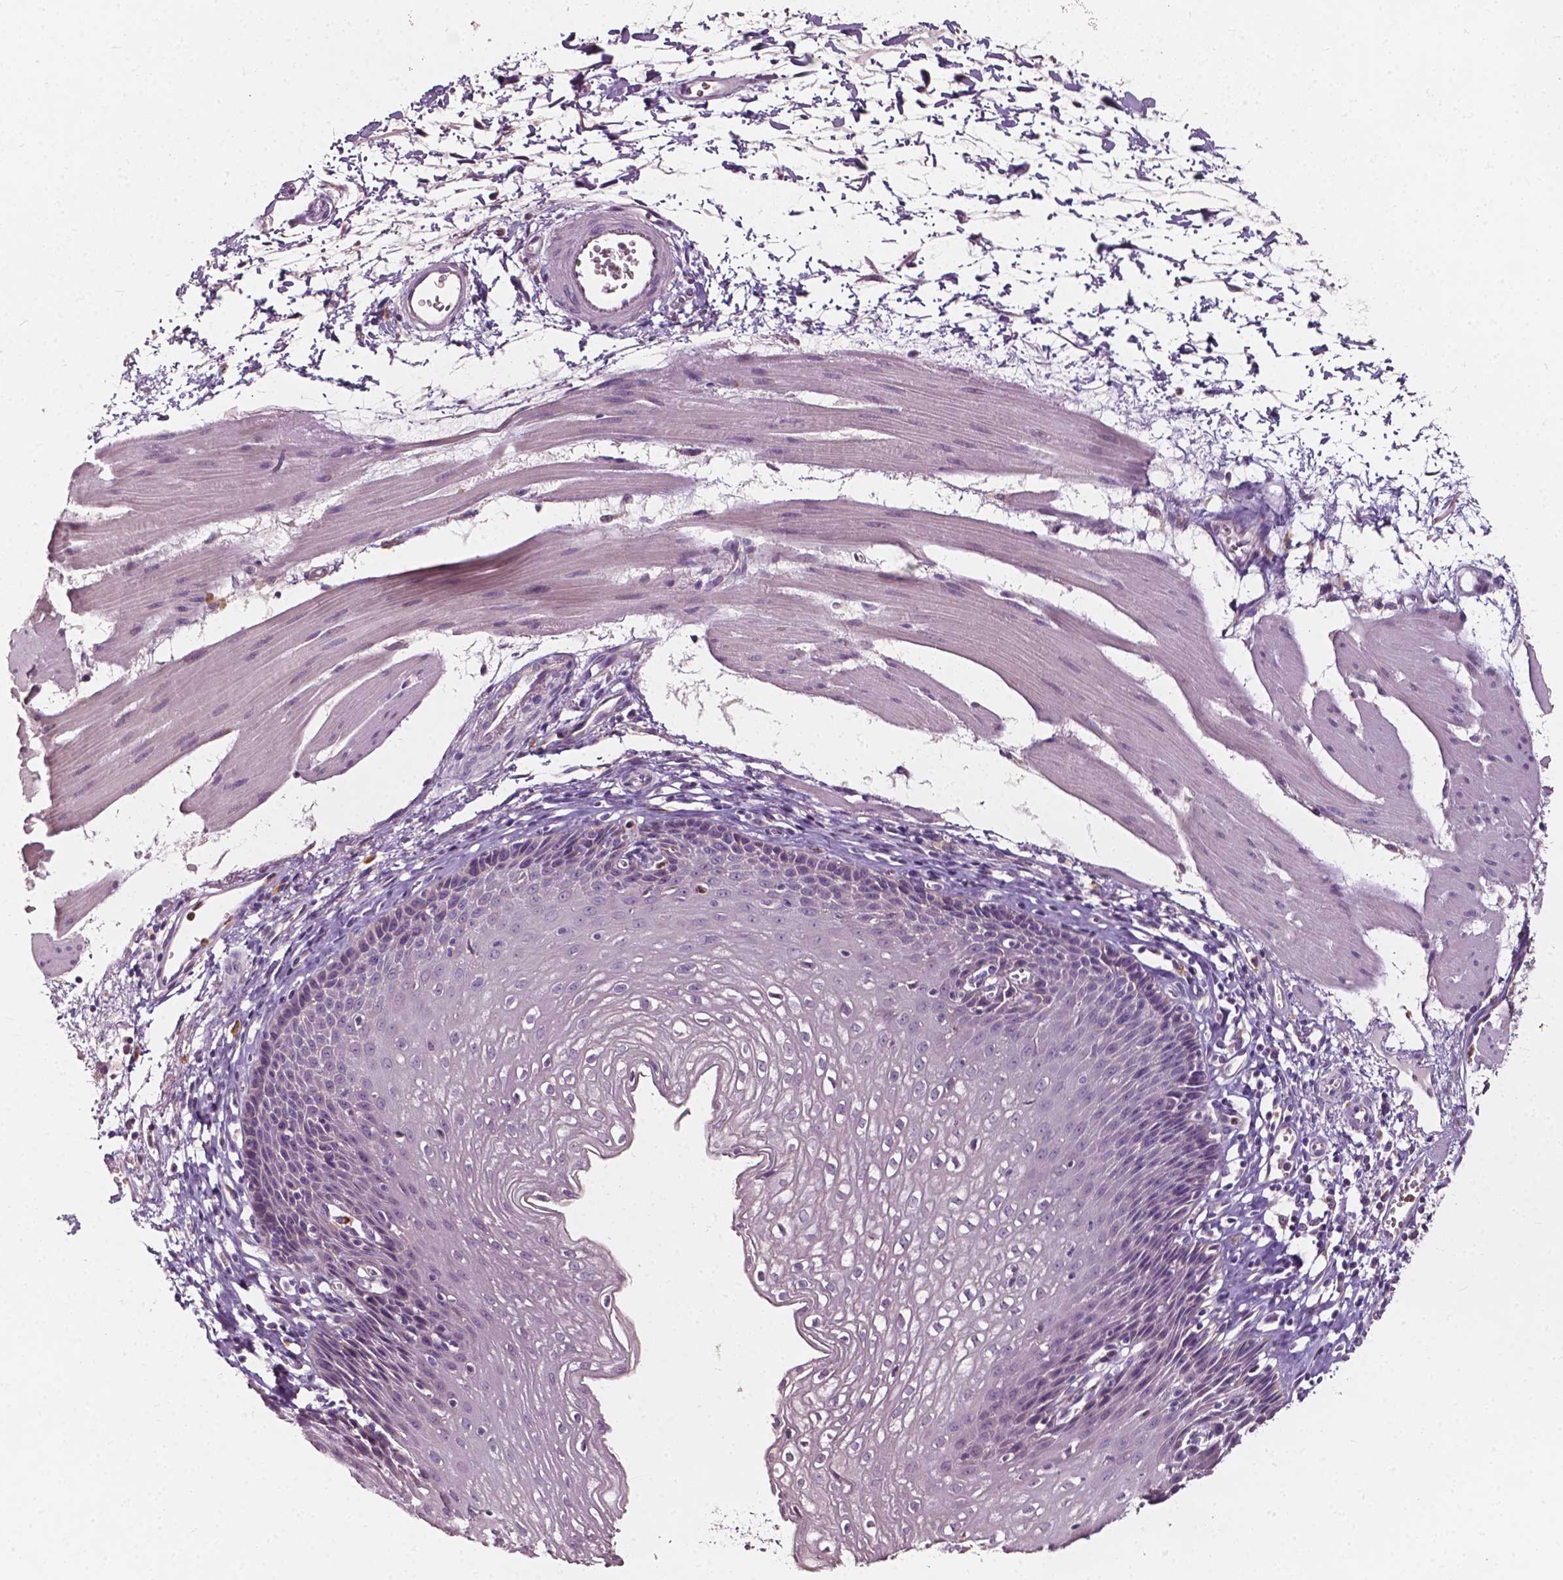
{"staining": {"intensity": "negative", "quantity": "none", "location": "none"}, "tissue": "esophagus", "cell_type": "Squamous epithelial cells", "image_type": "normal", "snomed": [{"axis": "morphology", "description": "Normal tissue, NOS"}, {"axis": "topography", "description": "Esophagus"}], "caption": "High power microscopy image of an immunohistochemistry (IHC) histopathology image of unremarkable esophagus, revealing no significant expression in squamous epithelial cells.", "gene": "NPC1L1", "patient": {"sex": "female", "age": 64}}